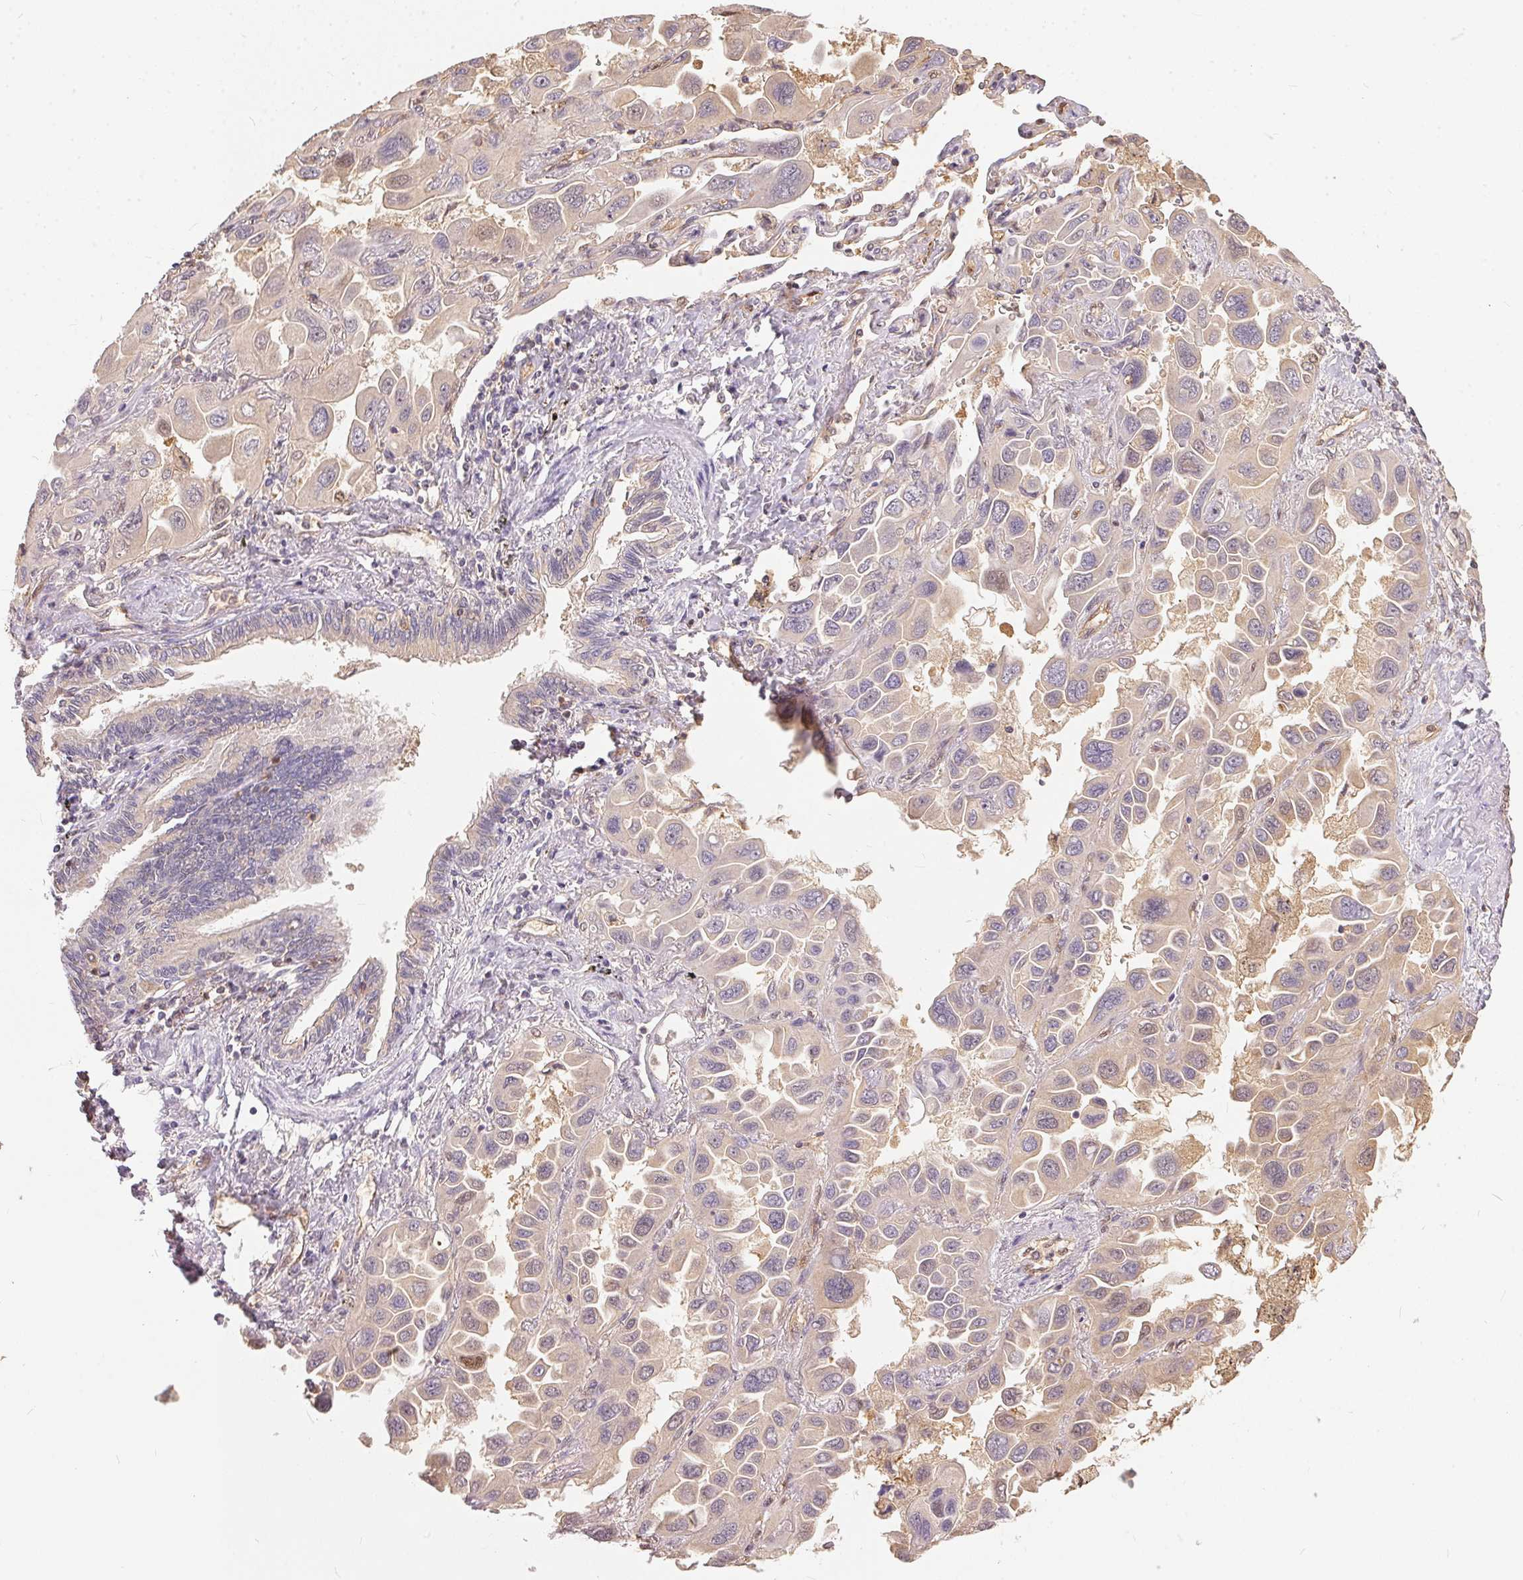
{"staining": {"intensity": "weak", "quantity": "<25%", "location": "cytoplasmic/membranous"}, "tissue": "lung cancer", "cell_type": "Tumor cells", "image_type": "cancer", "snomed": [{"axis": "morphology", "description": "Adenocarcinoma, NOS"}, {"axis": "topography", "description": "Lung"}], "caption": "IHC image of human lung cancer (adenocarcinoma) stained for a protein (brown), which shows no positivity in tumor cells. (DAB (3,3'-diaminobenzidine) immunohistochemistry, high magnification).", "gene": "BLMH", "patient": {"sex": "male", "age": 64}}